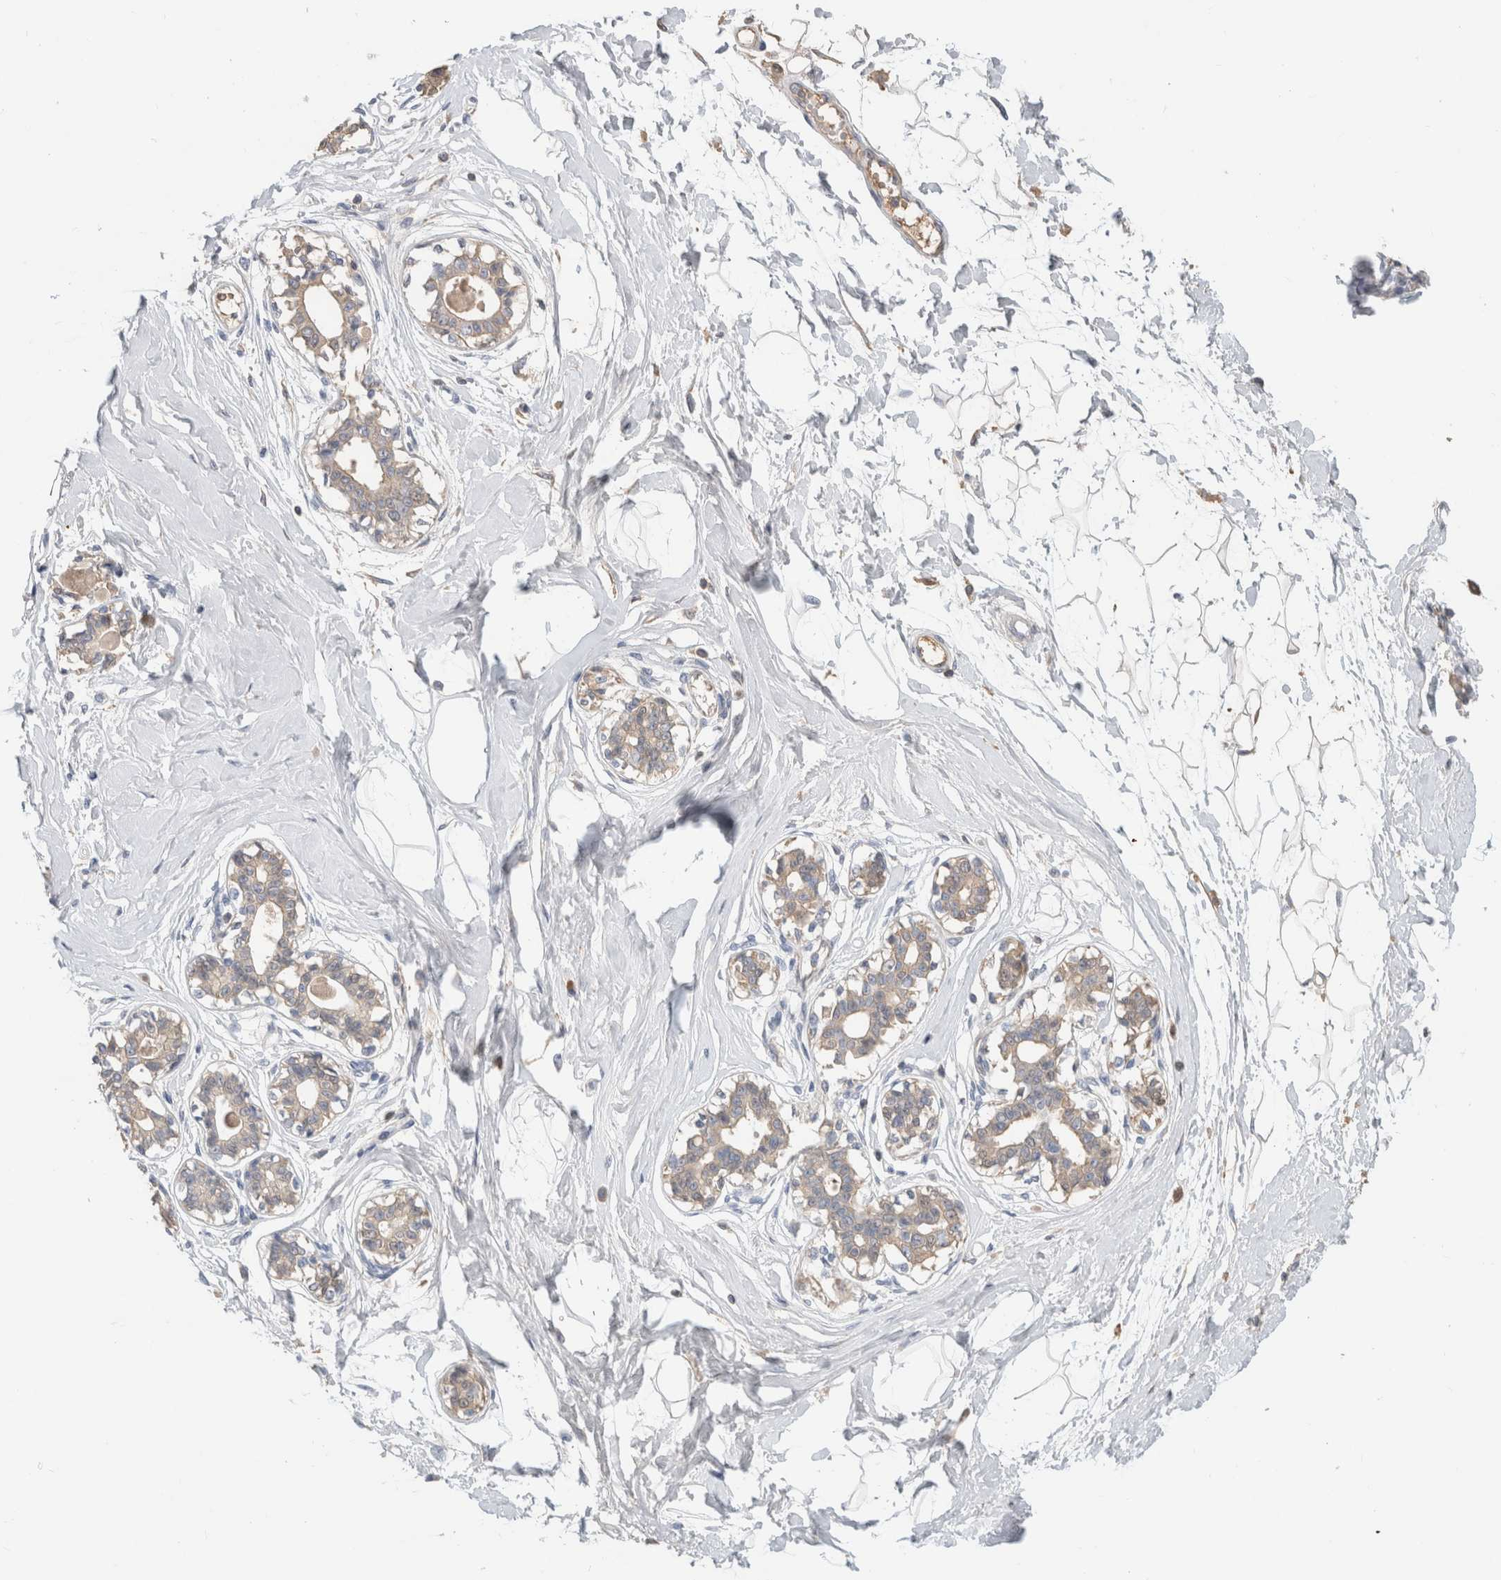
{"staining": {"intensity": "negative", "quantity": "none", "location": "none"}, "tissue": "breast", "cell_type": "Adipocytes", "image_type": "normal", "snomed": [{"axis": "morphology", "description": "Normal tissue, NOS"}, {"axis": "topography", "description": "Breast"}], "caption": "The photomicrograph exhibits no significant expression in adipocytes of breast. Brightfield microscopy of immunohistochemistry stained with DAB (3,3'-diaminobenzidine) (brown) and hematoxylin (blue), captured at high magnification.", "gene": "SCGB1A1", "patient": {"sex": "female", "age": 45}}